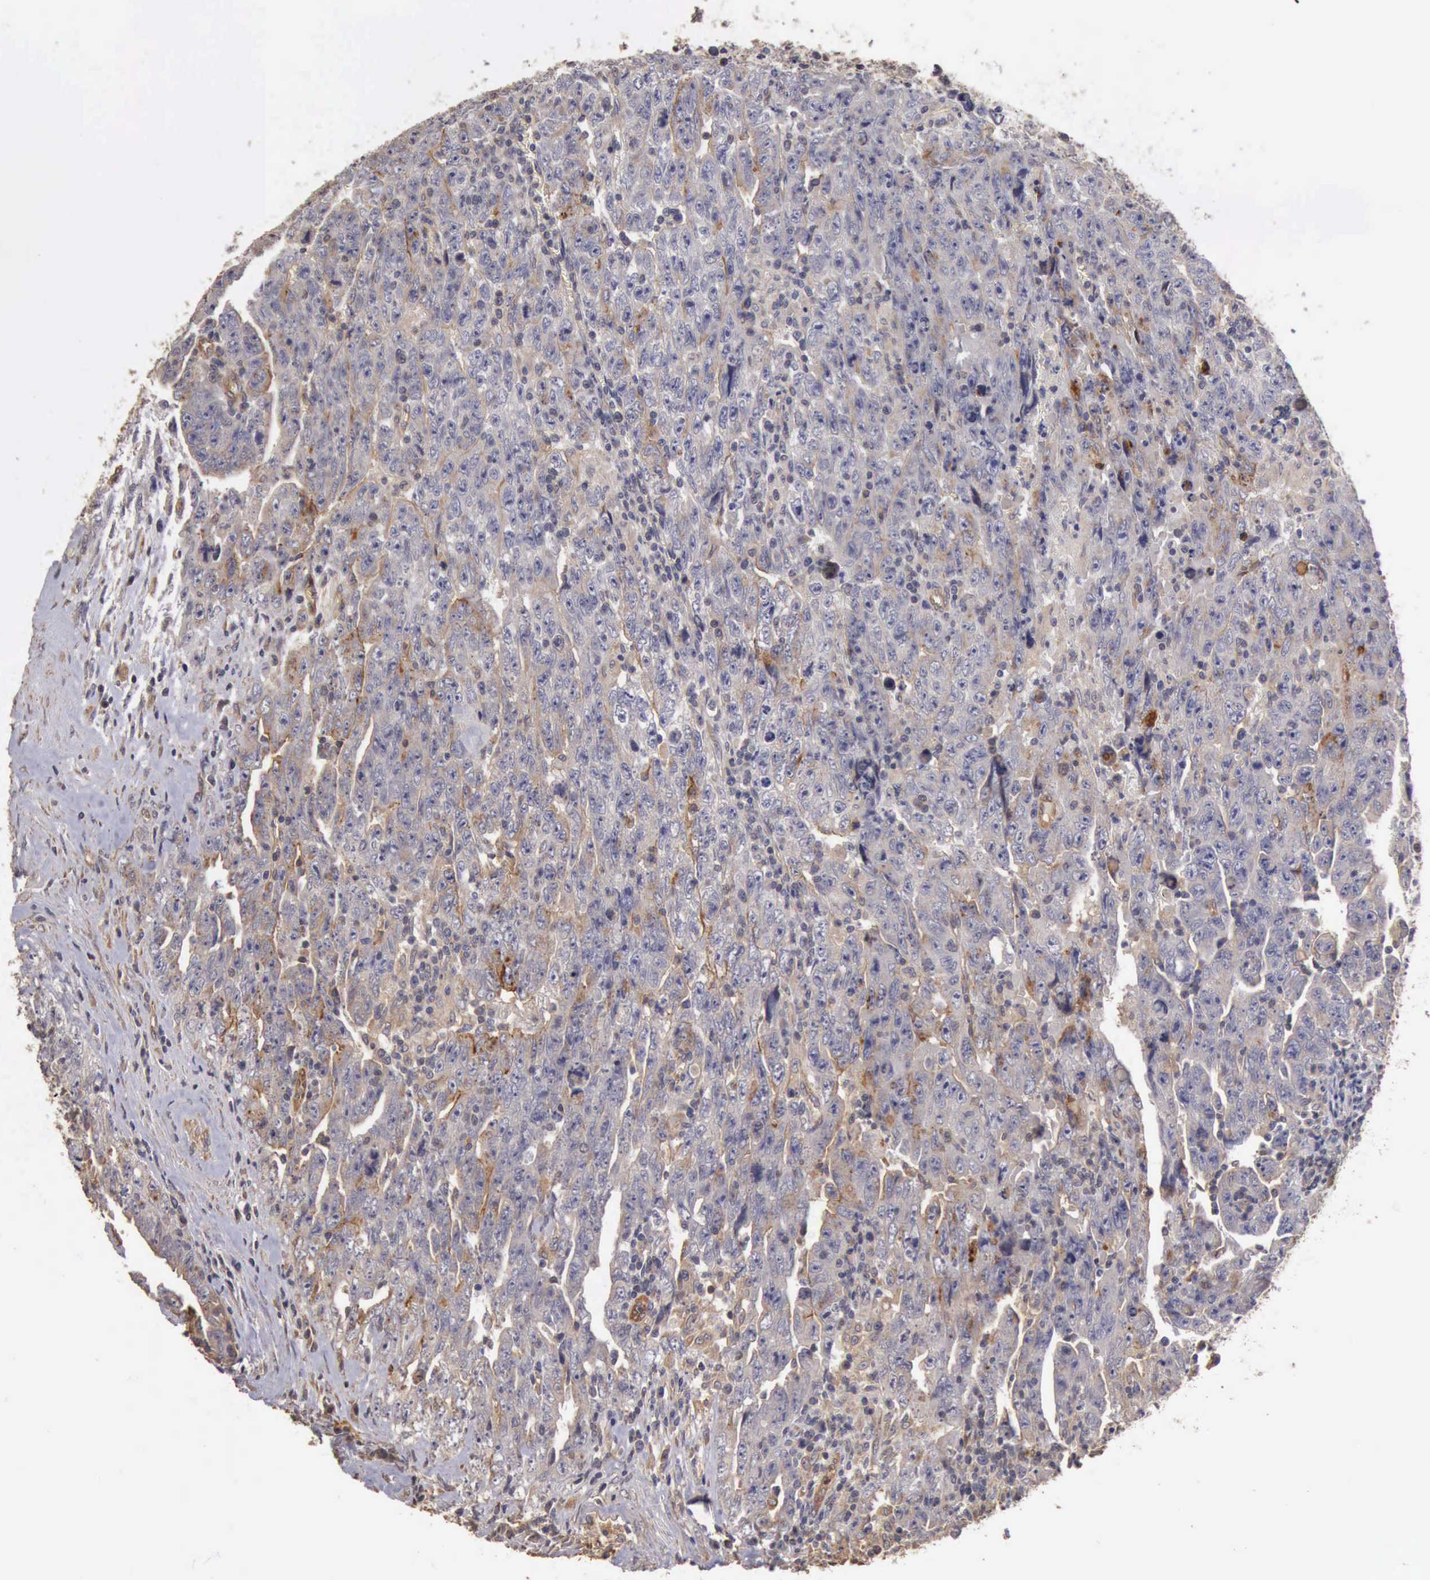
{"staining": {"intensity": "negative", "quantity": "none", "location": "none"}, "tissue": "testis cancer", "cell_type": "Tumor cells", "image_type": "cancer", "snomed": [{"axis": "morphology", "description": "Carcinoma, Embryonal, NOS"}, {"axis": "topography", "description": "Testis"}], "caption": "A histopathology image of testis cancer stained for a protein shows no brown staining in tumor cells.", "gene": "BMX", "patient": {"sex": "male", "age": 28}}